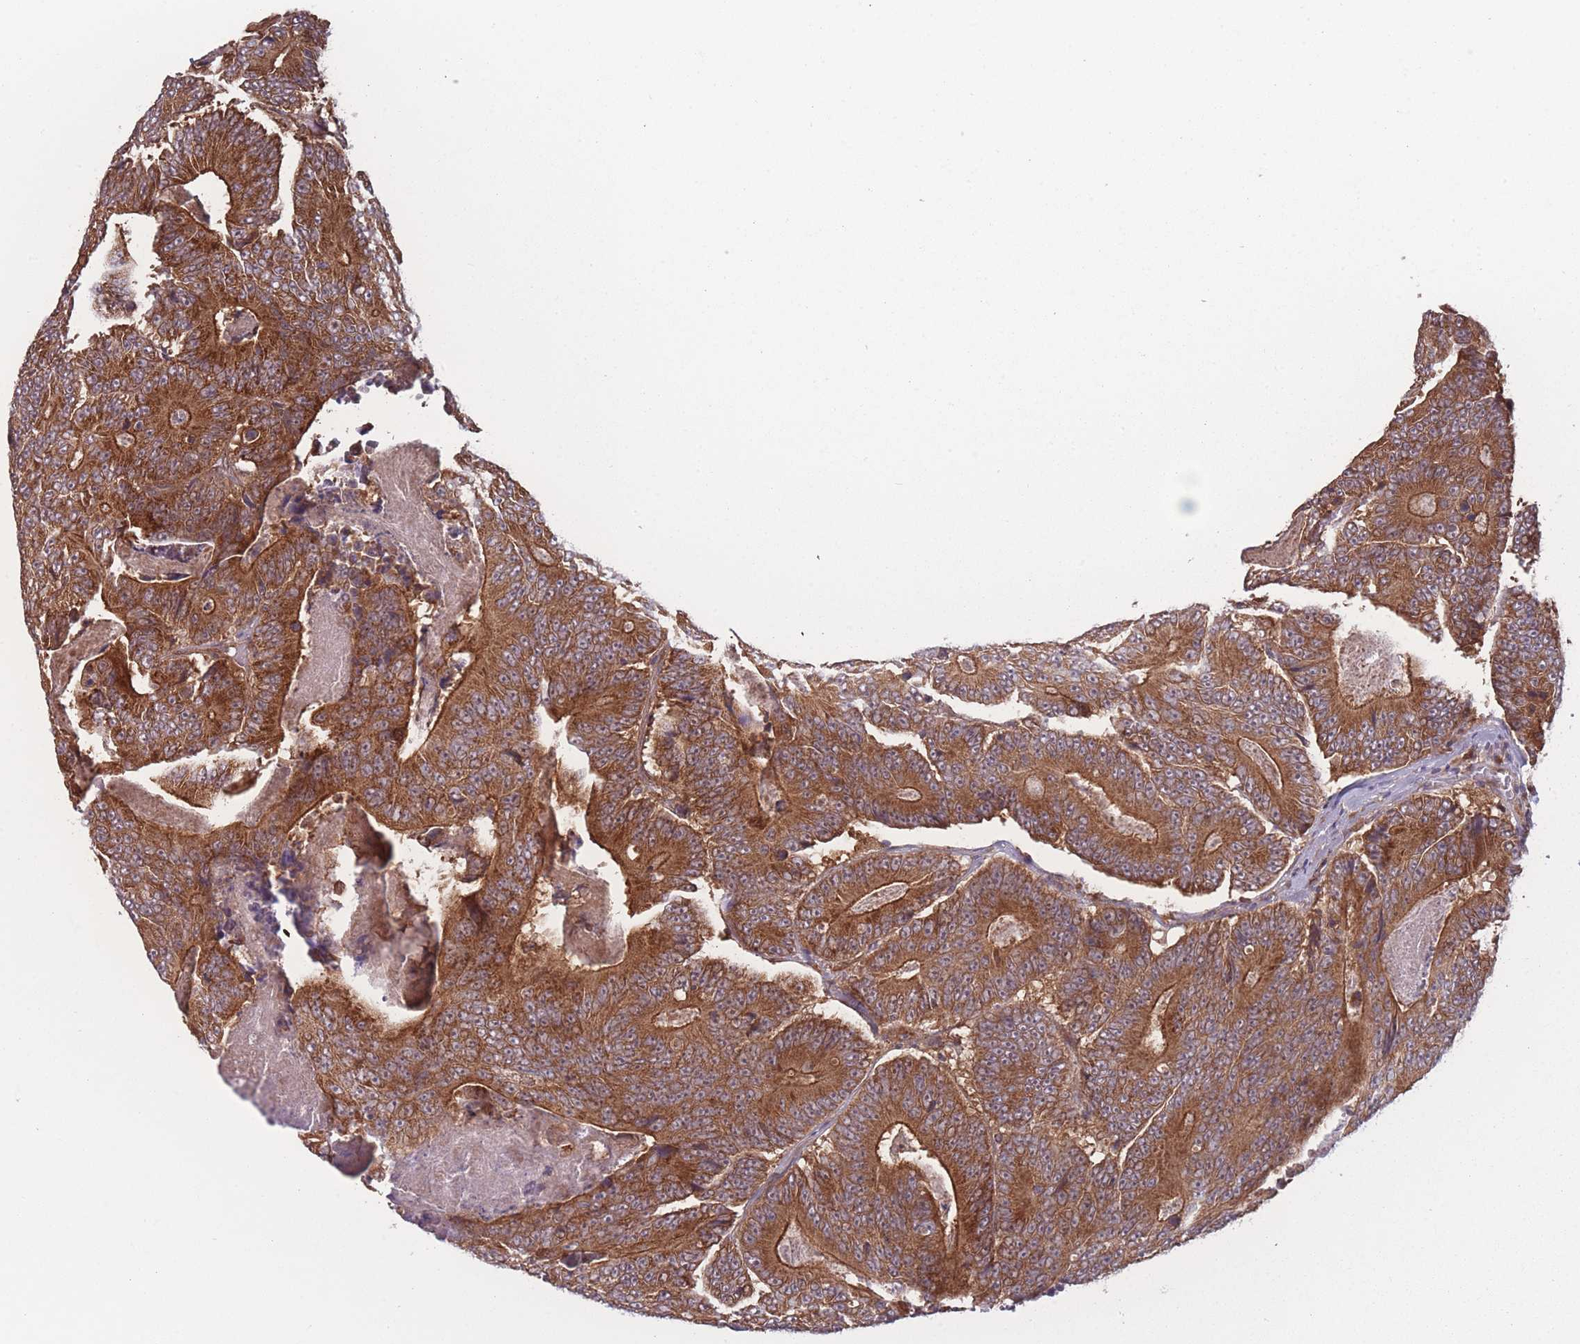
{"staining": {"intensity": "strong", "quantity": ">75%", "location": "cytoplasmic/membranous"}, "tissue": "colorectal cancer", "cell_type": "Tumor cells", "image_type": "cancer", "snomed": [{"axis": "morphology", "description": "Adenocarcinoma, NOS"}, {"axis": "topography", "description": "Colon"}], "caption": "A high amount of strong cytoplasmic/membranous expression is seen in approximately >75% of tumor cells in colorectal cancer tissue. The staining was performed using DAB (3,3'-diaminobenzidine), with brown indicating positive protein expression. Nuclei are stained blue with hematoxylin.", "gene": "RPS18", "patient": {"sex": "male", "age": 83}}